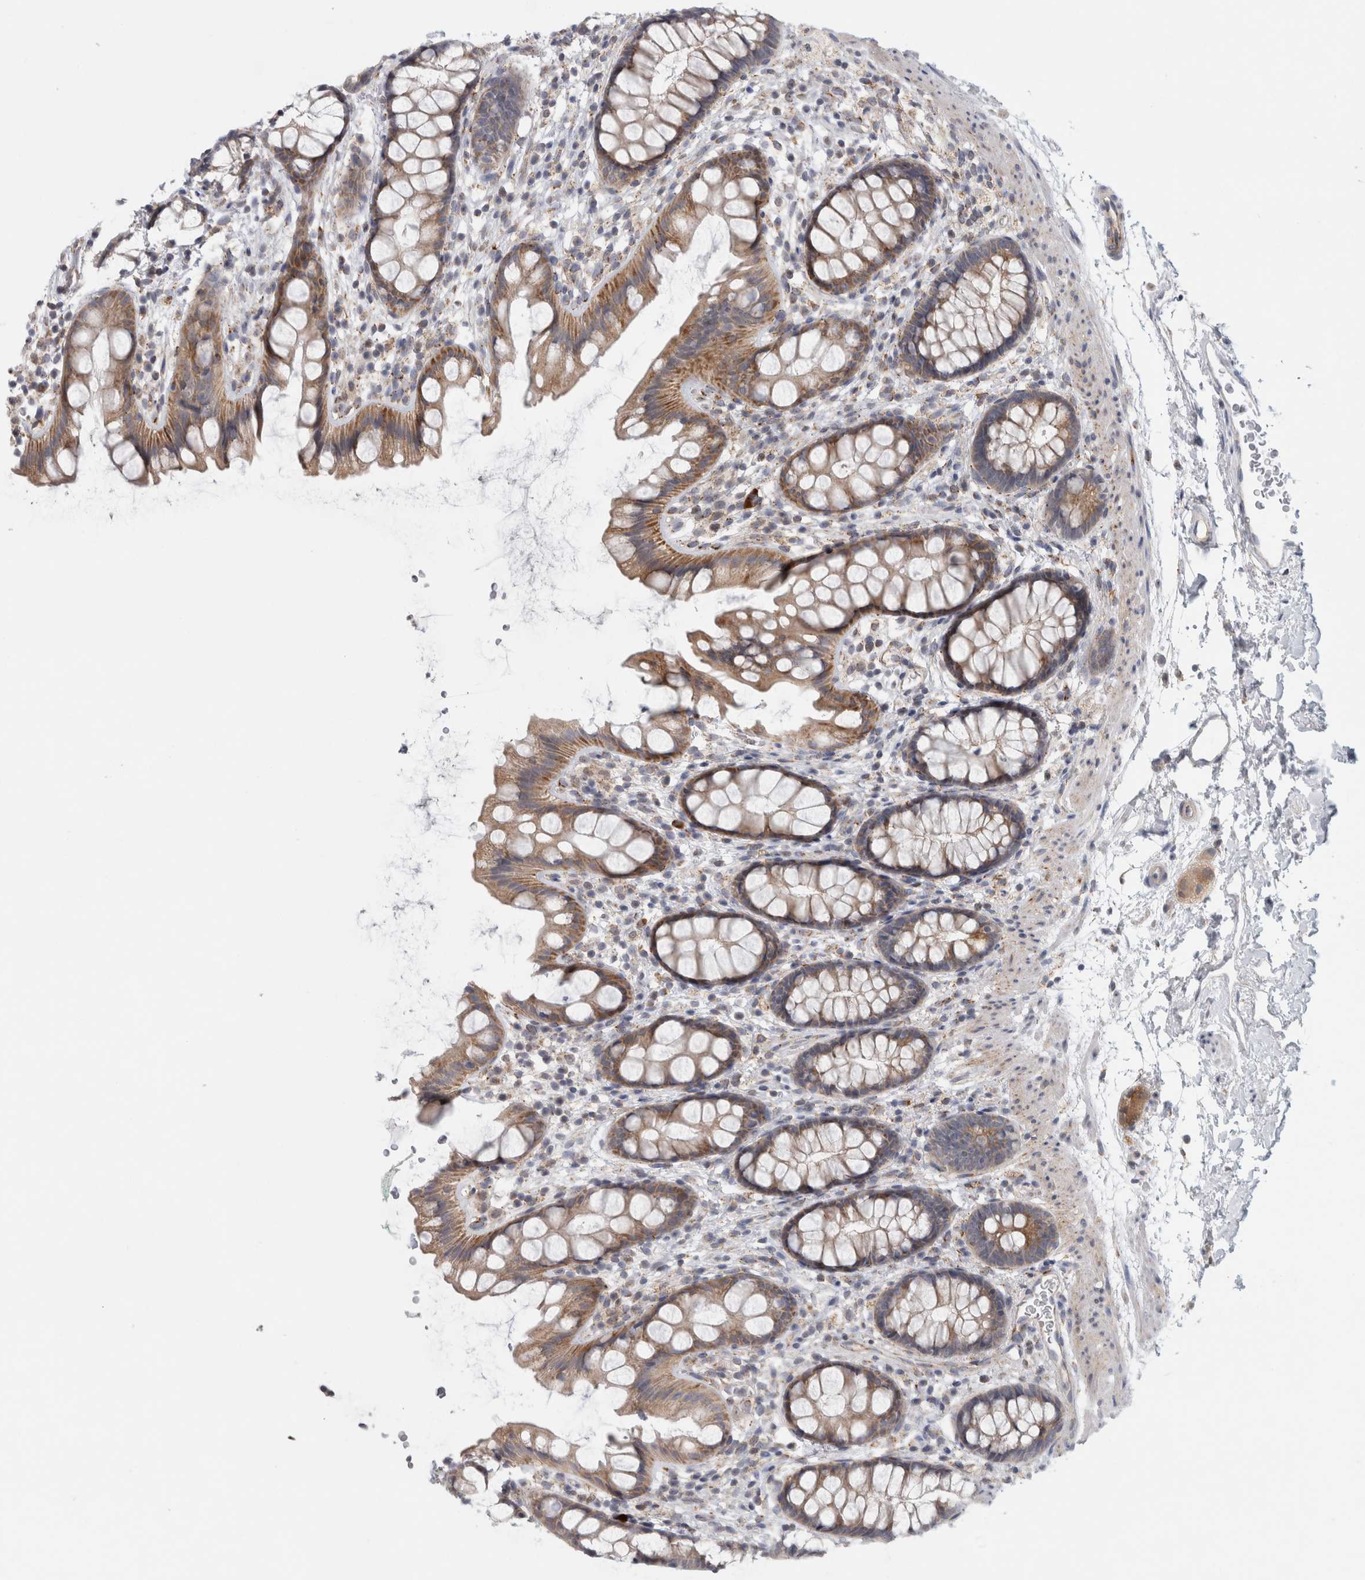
{"staining": {"intensity": "moderate", "quantity": ">75%", "location": "cytoplasmic/membranous"}, "tissue": "rectum", "cell_type": "Glandular cells", "image_type": "normal", "snomed": [{"axis": "morphology", "description": "Normal tissue, NOS"}, {"axis": "topography", "description": "Rectum"}], "caption": "Approximately >75% of glandular cells in normal human rectum demonstrate moderate cytoplasmic/membranous protein staining as visualized by brown immunohistochemical staining.", "gene": "RAB18", "patient": {"sex": "female", "age": 65}}